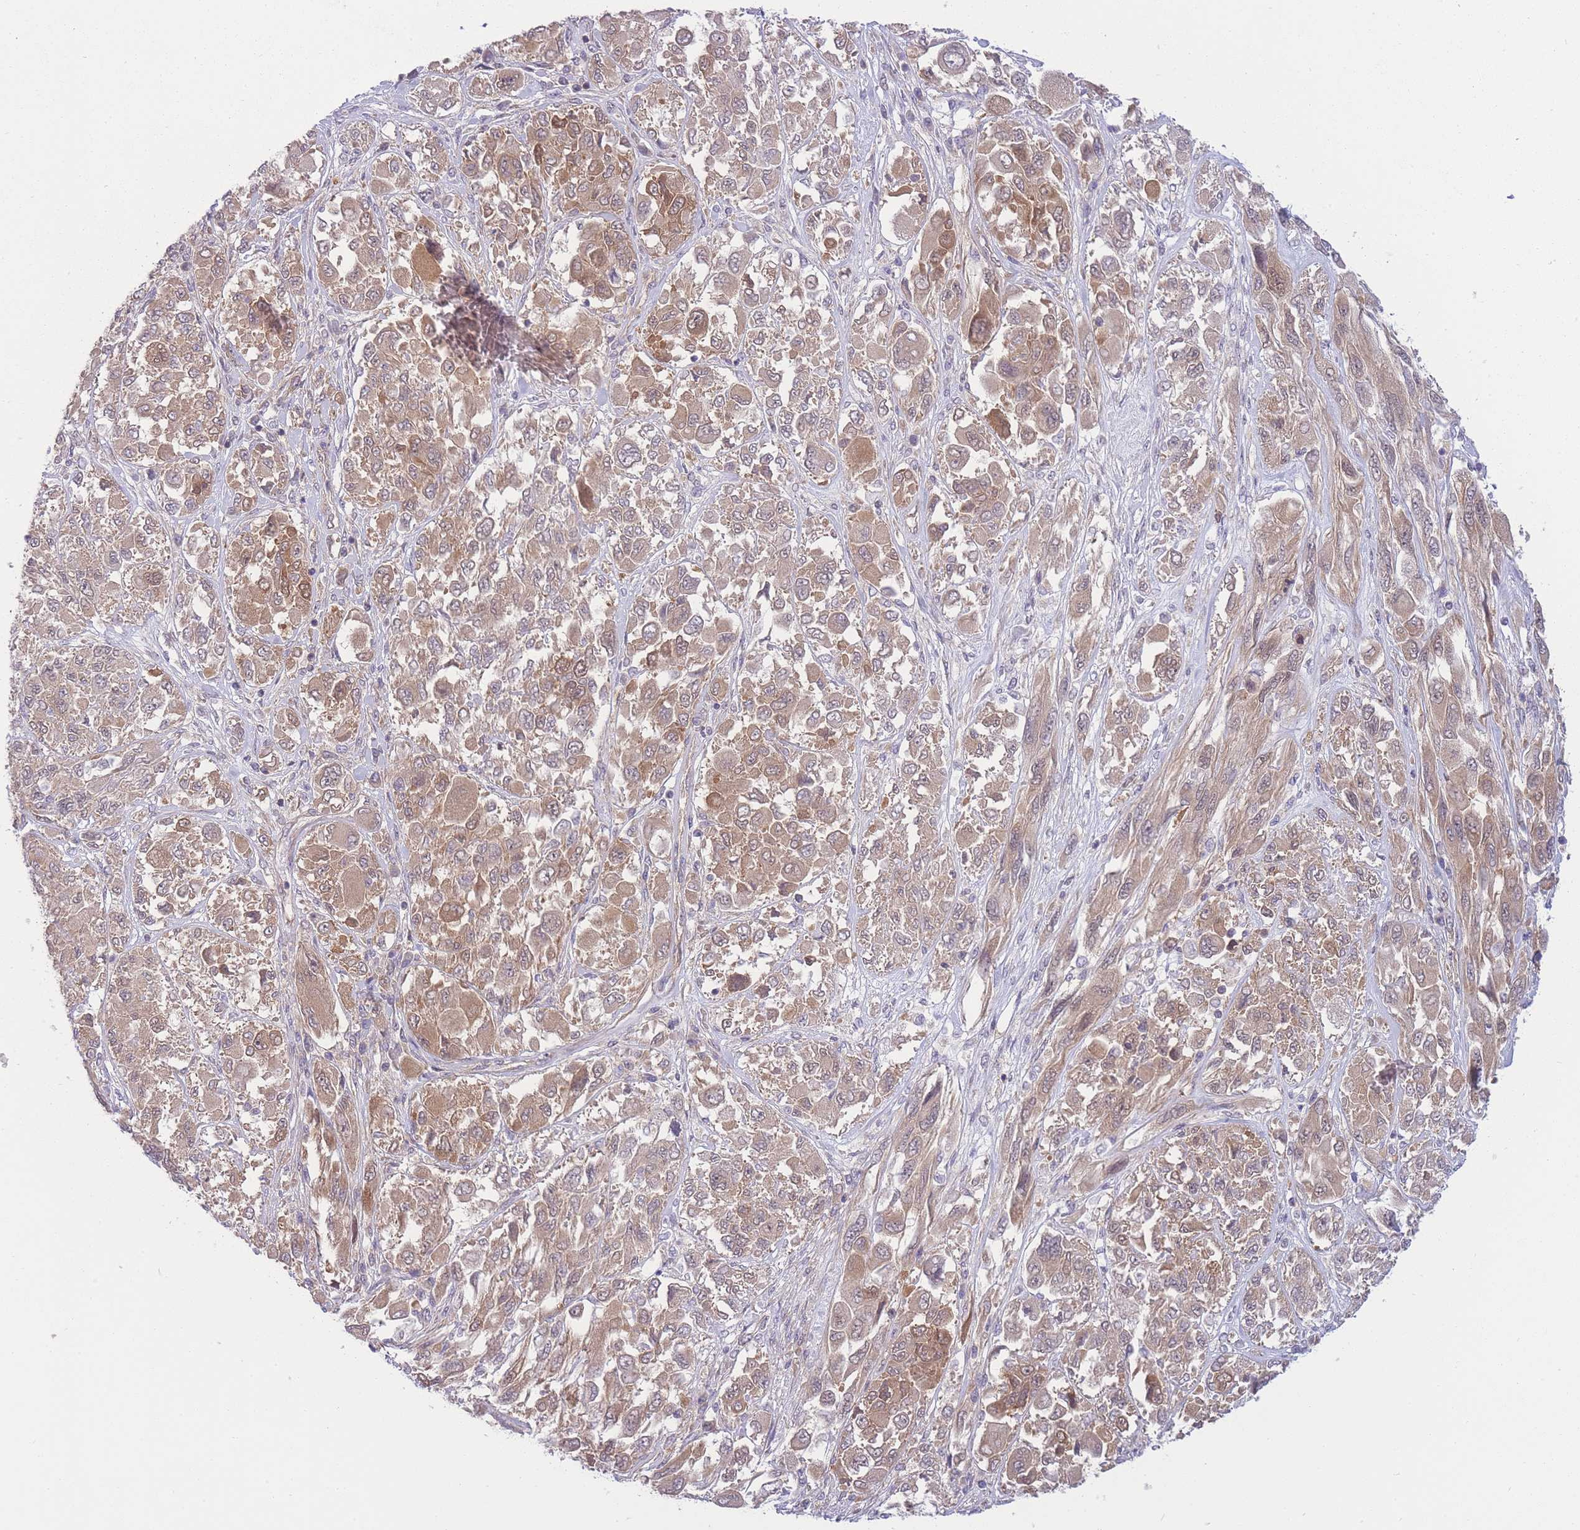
{"staining": {"intensity": "weak", "quantity": ">75%", "location": "cytoplasmic/membranous"}, "tissue": "melanoma", "cell_type": "Tumor cells", "image_type": "cancer", "snomed": [{"axis": "morphology", "description": "Malignant melanoma, NOS"}, {"axis": "topography", "description": "Skin"}], "caption": "Immunohistochemistry (IHC) histopathology image of human melanoma stained for a protein (brown), which demonstrates low levels of weak cytoplasmic/membranous positivity in approximately >75% of tumor cells.", "gene": "PFDN6", "patient": {"sex": "female", "age": 91}}